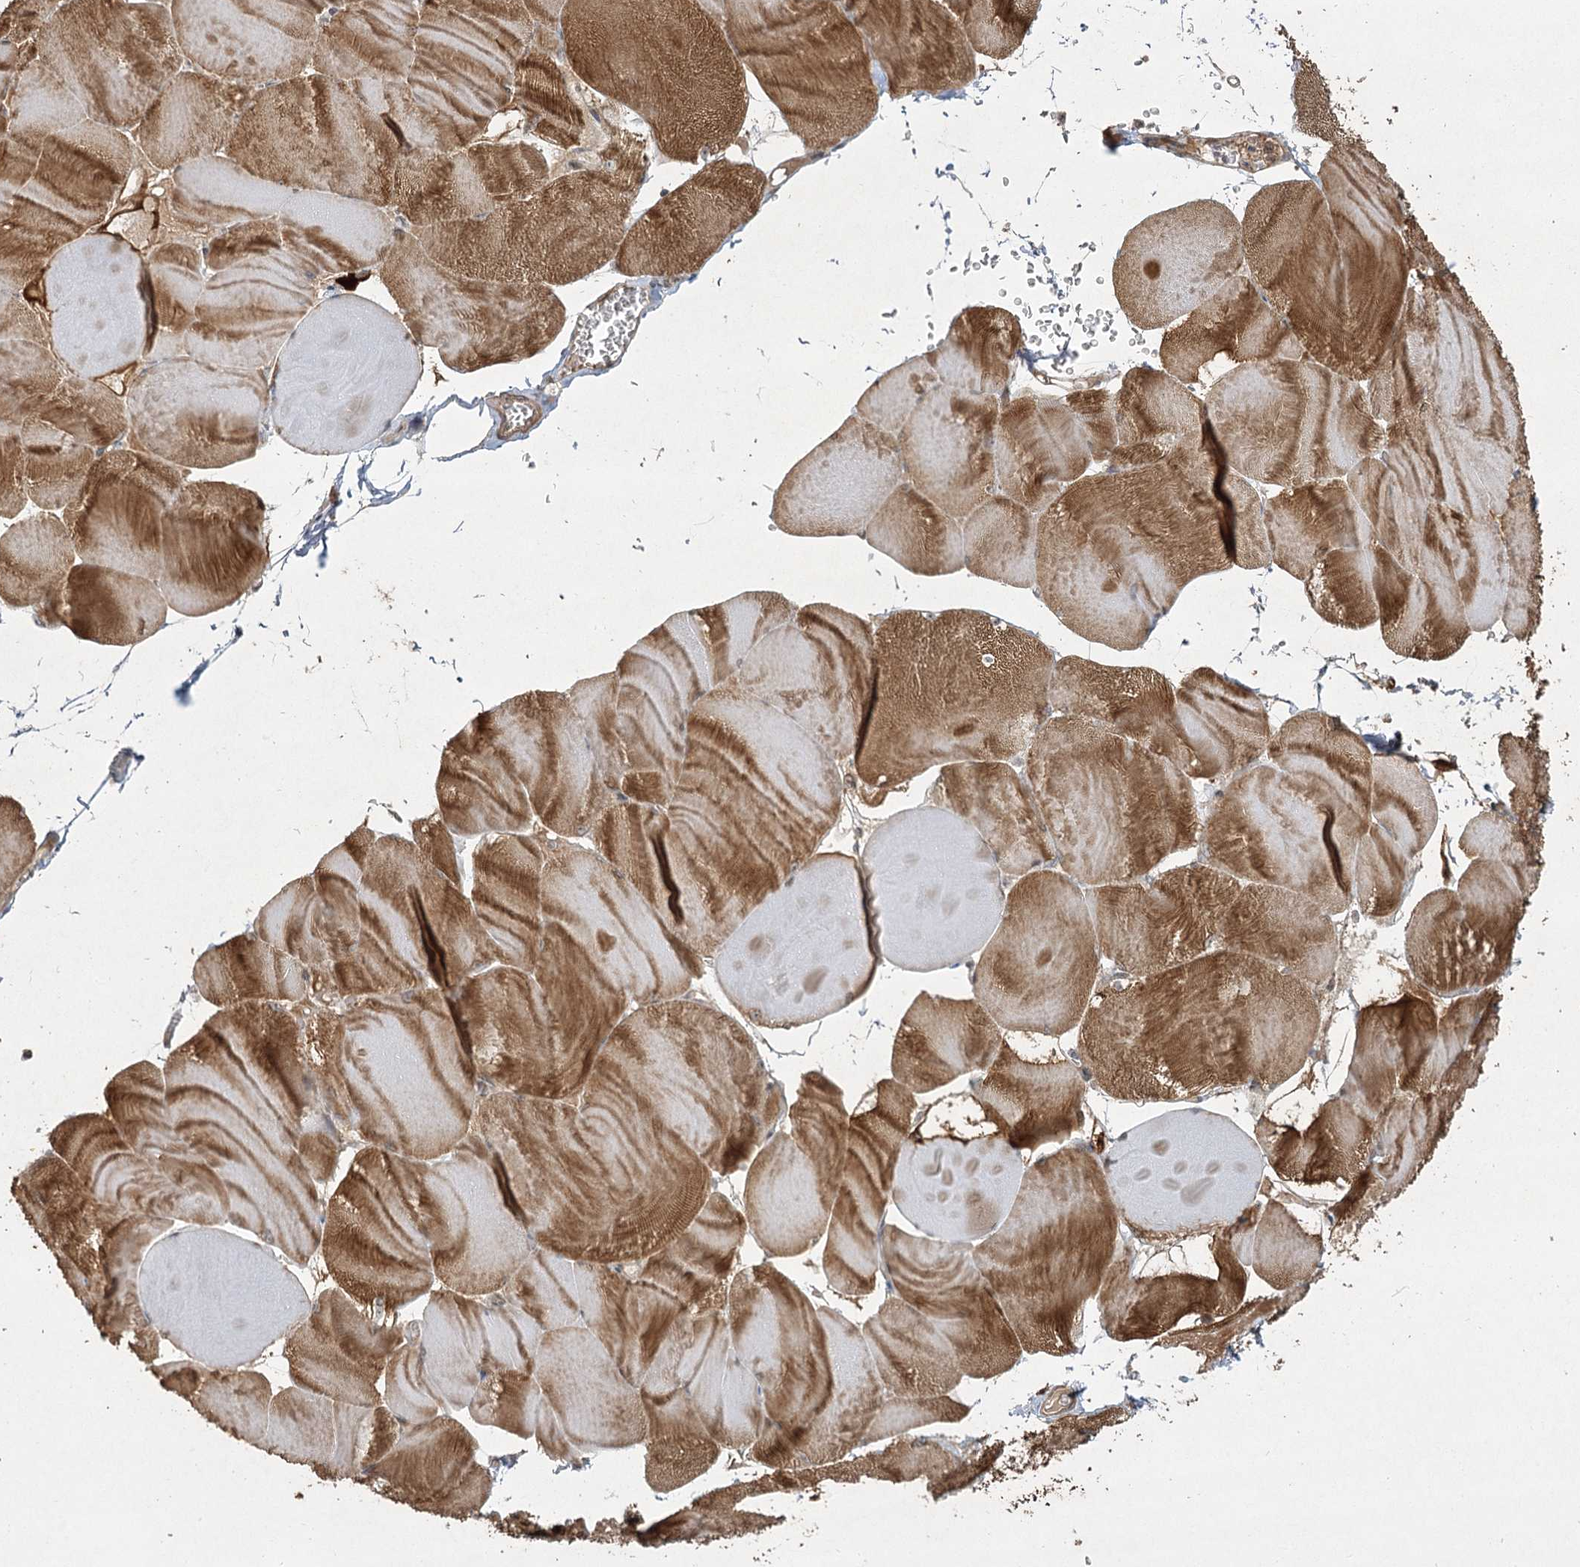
{"staining": {"intensity": "strong", "quantity": ">75%", "location": "cytoplasmic/membranous"}, "tissue": "skeletal muscle", "cell_type": "Myocytes", "image_type": "normal", "snomed": [{"axis": "morphology", "description": "Normal tissue, NOS"}, {"axis": "morphology", "description": "Basal cell carcinoma"}, {"axis": "topography", "description": "Skeletal muscle"}], "caption": "Myocytes reveal strong cytoplasmic/membranous expression in approximately >75% of cells in unremarkable skeletal muscle.", "gene": "CPLANE1", "patient": {"sex": "female", "age": 64}}